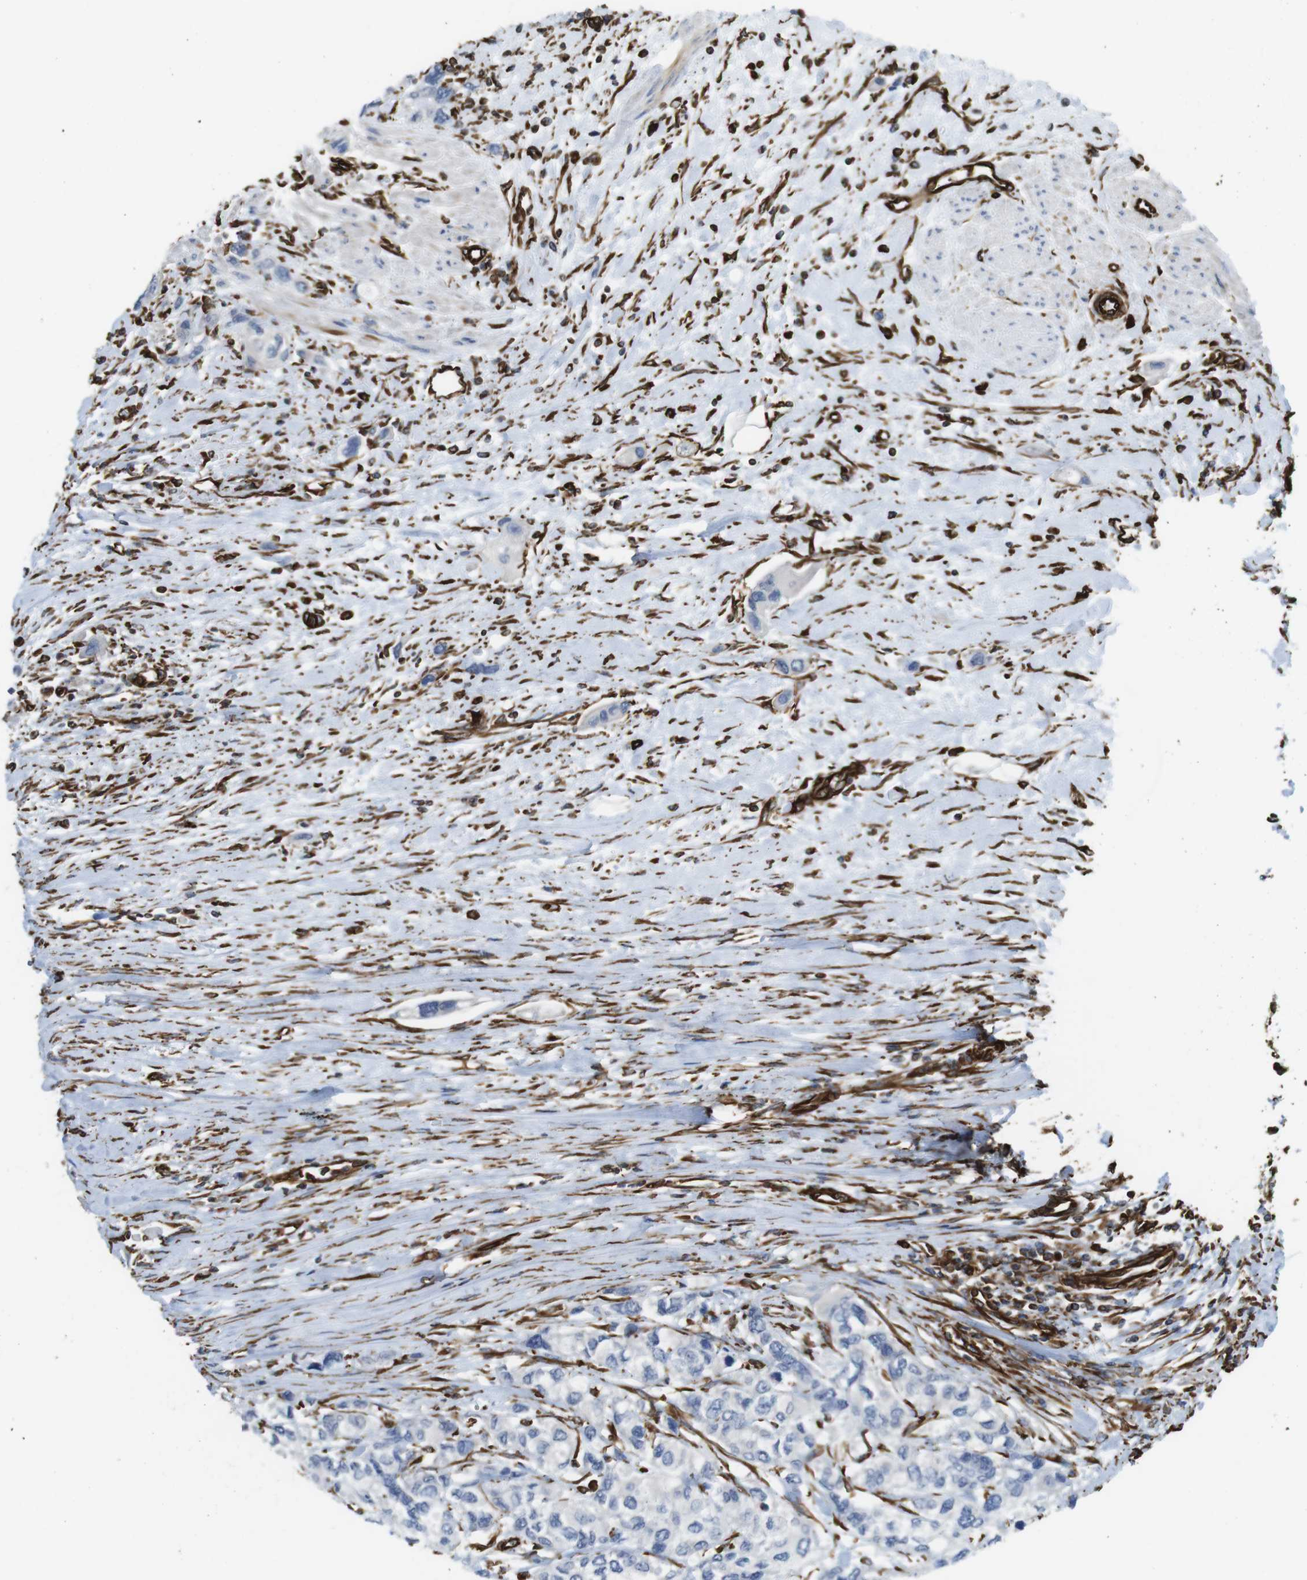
{"staining": {"intensity": "negative", "quantity": "none", "location": "none"}, "tissue": "urothelial cancer", "cell_type": "Tumor cells", "image_type": "cancer", "snomed": [{"axis": "morphology", "description": "Urothelial carcinoma, High grade"}, {"axis": "topography", "description": "Urinary bladder"}], "caption": "There is no significant positivity in tumor cells of urothelial cancer.", "gene": "RALGPS1", "patient": {"sex": "female", "age": 56}}